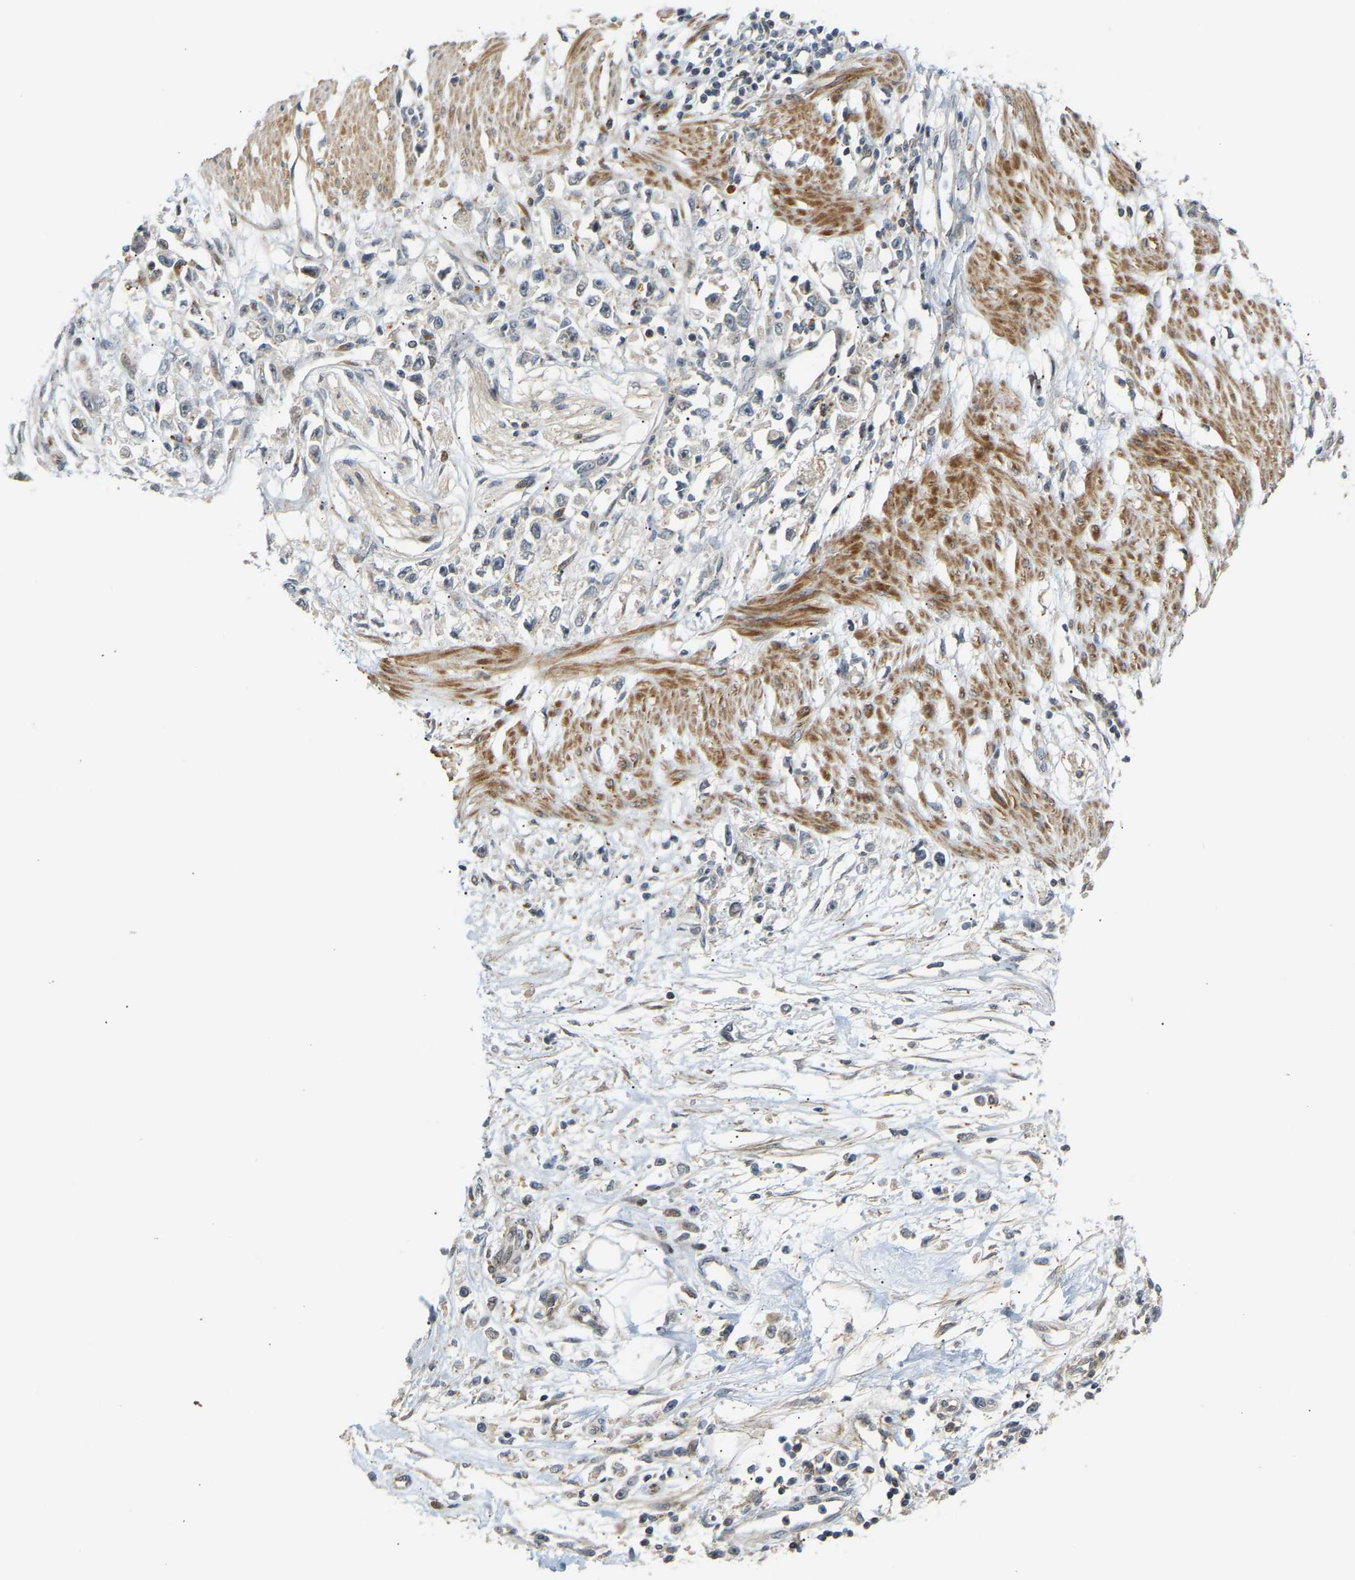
{"staining": {"intensity": "negative", "quantity": "none", "location": "none"}, "tissue": "stomach cancer", "cell_type": "Tumor cells", "image_type": "cancer", "snomed": [{"axis": "morphology", "description": "Adenocarcinoma, NOS"}, {"axis": "topography", "description": "Stomach"}], "caption": "Immunohistochemical staining of adenocarcinoma (stomach) demonstrates no significant staining in tumor cells. The staining is performed using DAB brown chromogen with nuclei counter-stained in using hematoxylin.", "gene": "POGLUT2", "patient": {"sex": "female", "age": 59}}